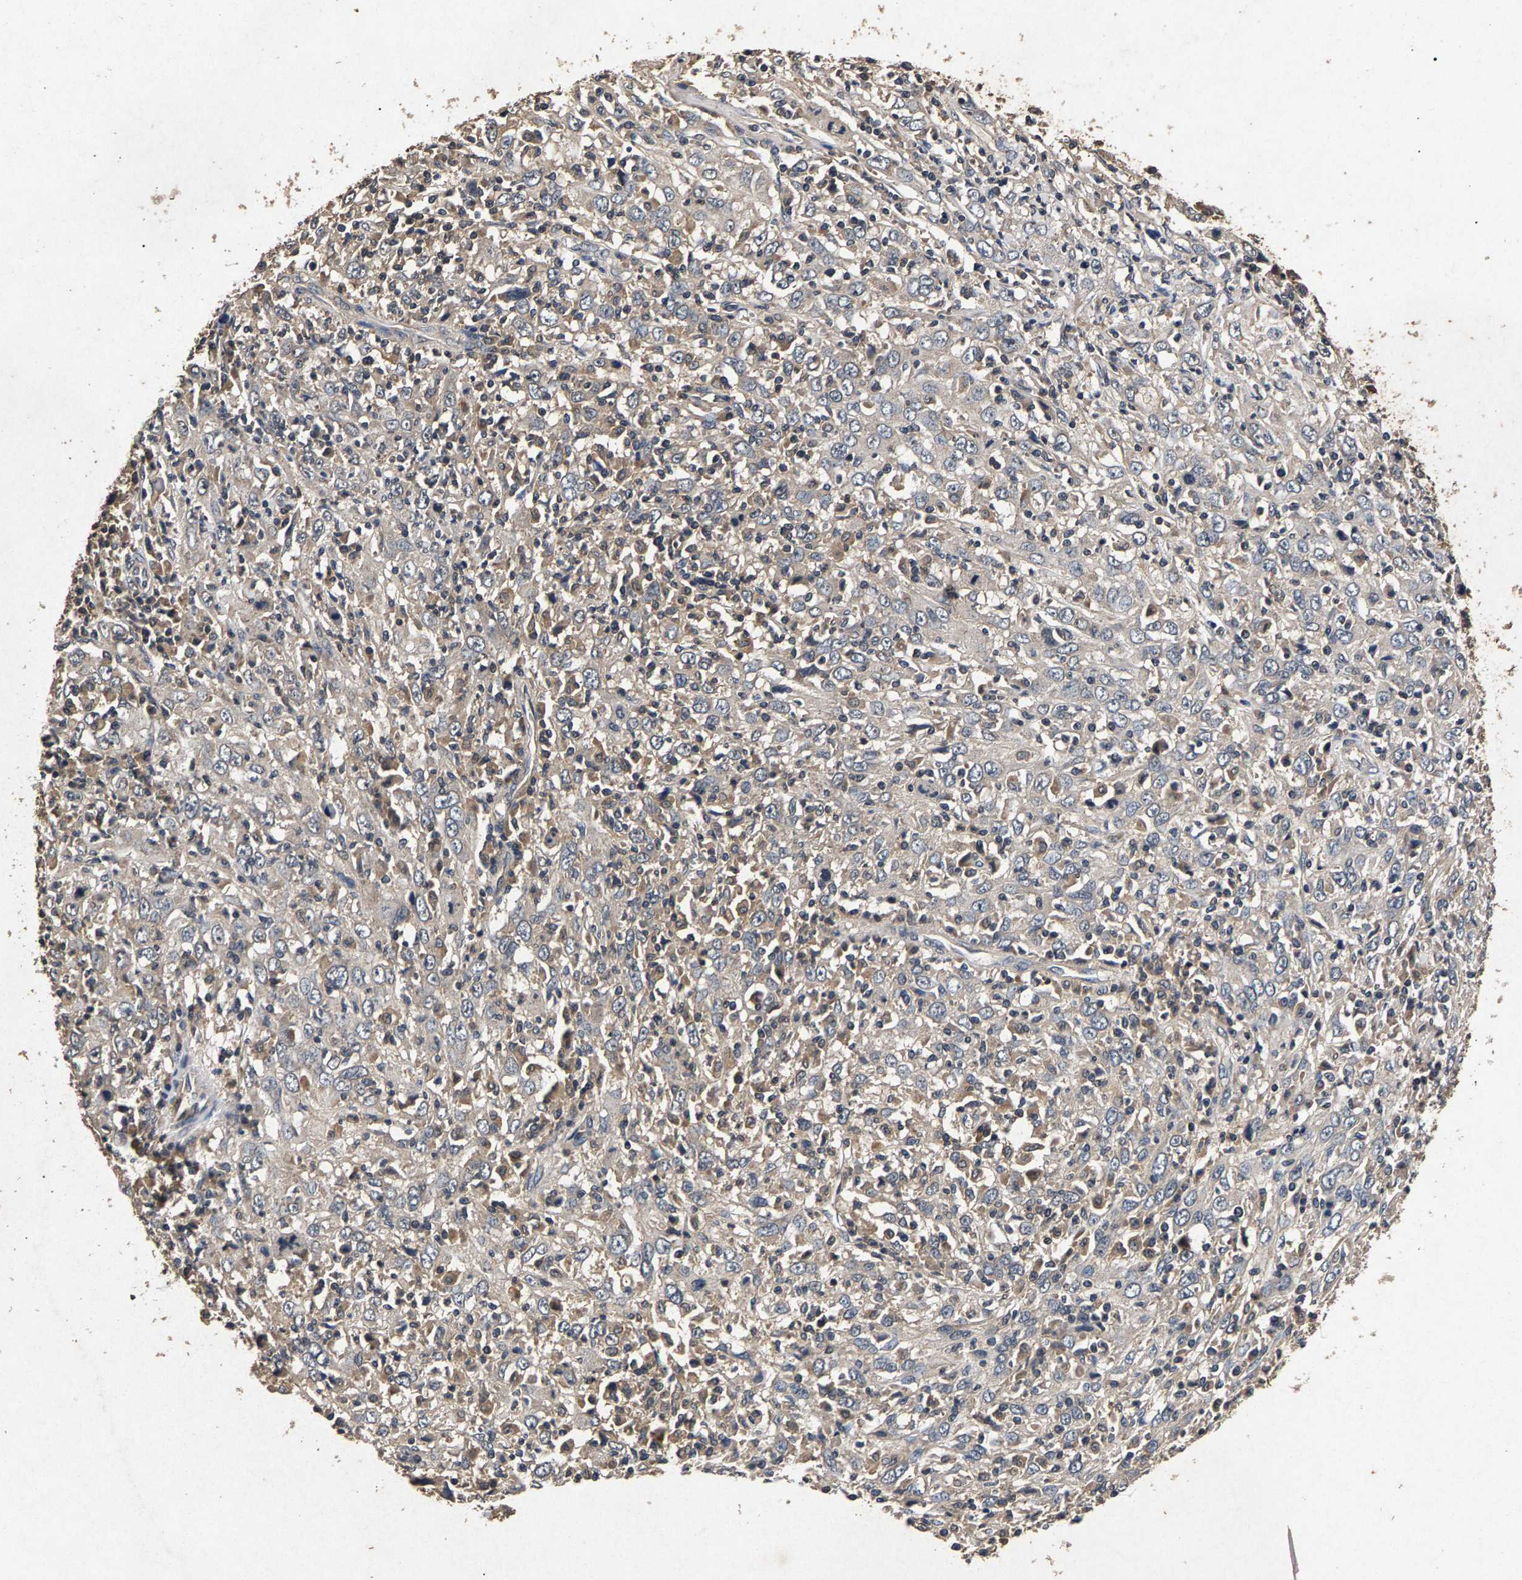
{"staining": {"intensity": "negative", "quantity": "none", "location": "none"}, "tissue": "cervical cancer", "cell_type": "Tumor cells", "image_type": "cancer", "snomed": [{"axis": "morphology", "description": "Squamous cell carcinoma, NOS"}, {"axis": "topography", "description": "Cervix"}], "caption": "Immunohistochemical staining of human cervical squamous cell carcinoma reveals no significant expression in tumor cells.", "gene": "PPP1CC", "patient": {"sex": "female", "age": 46}}